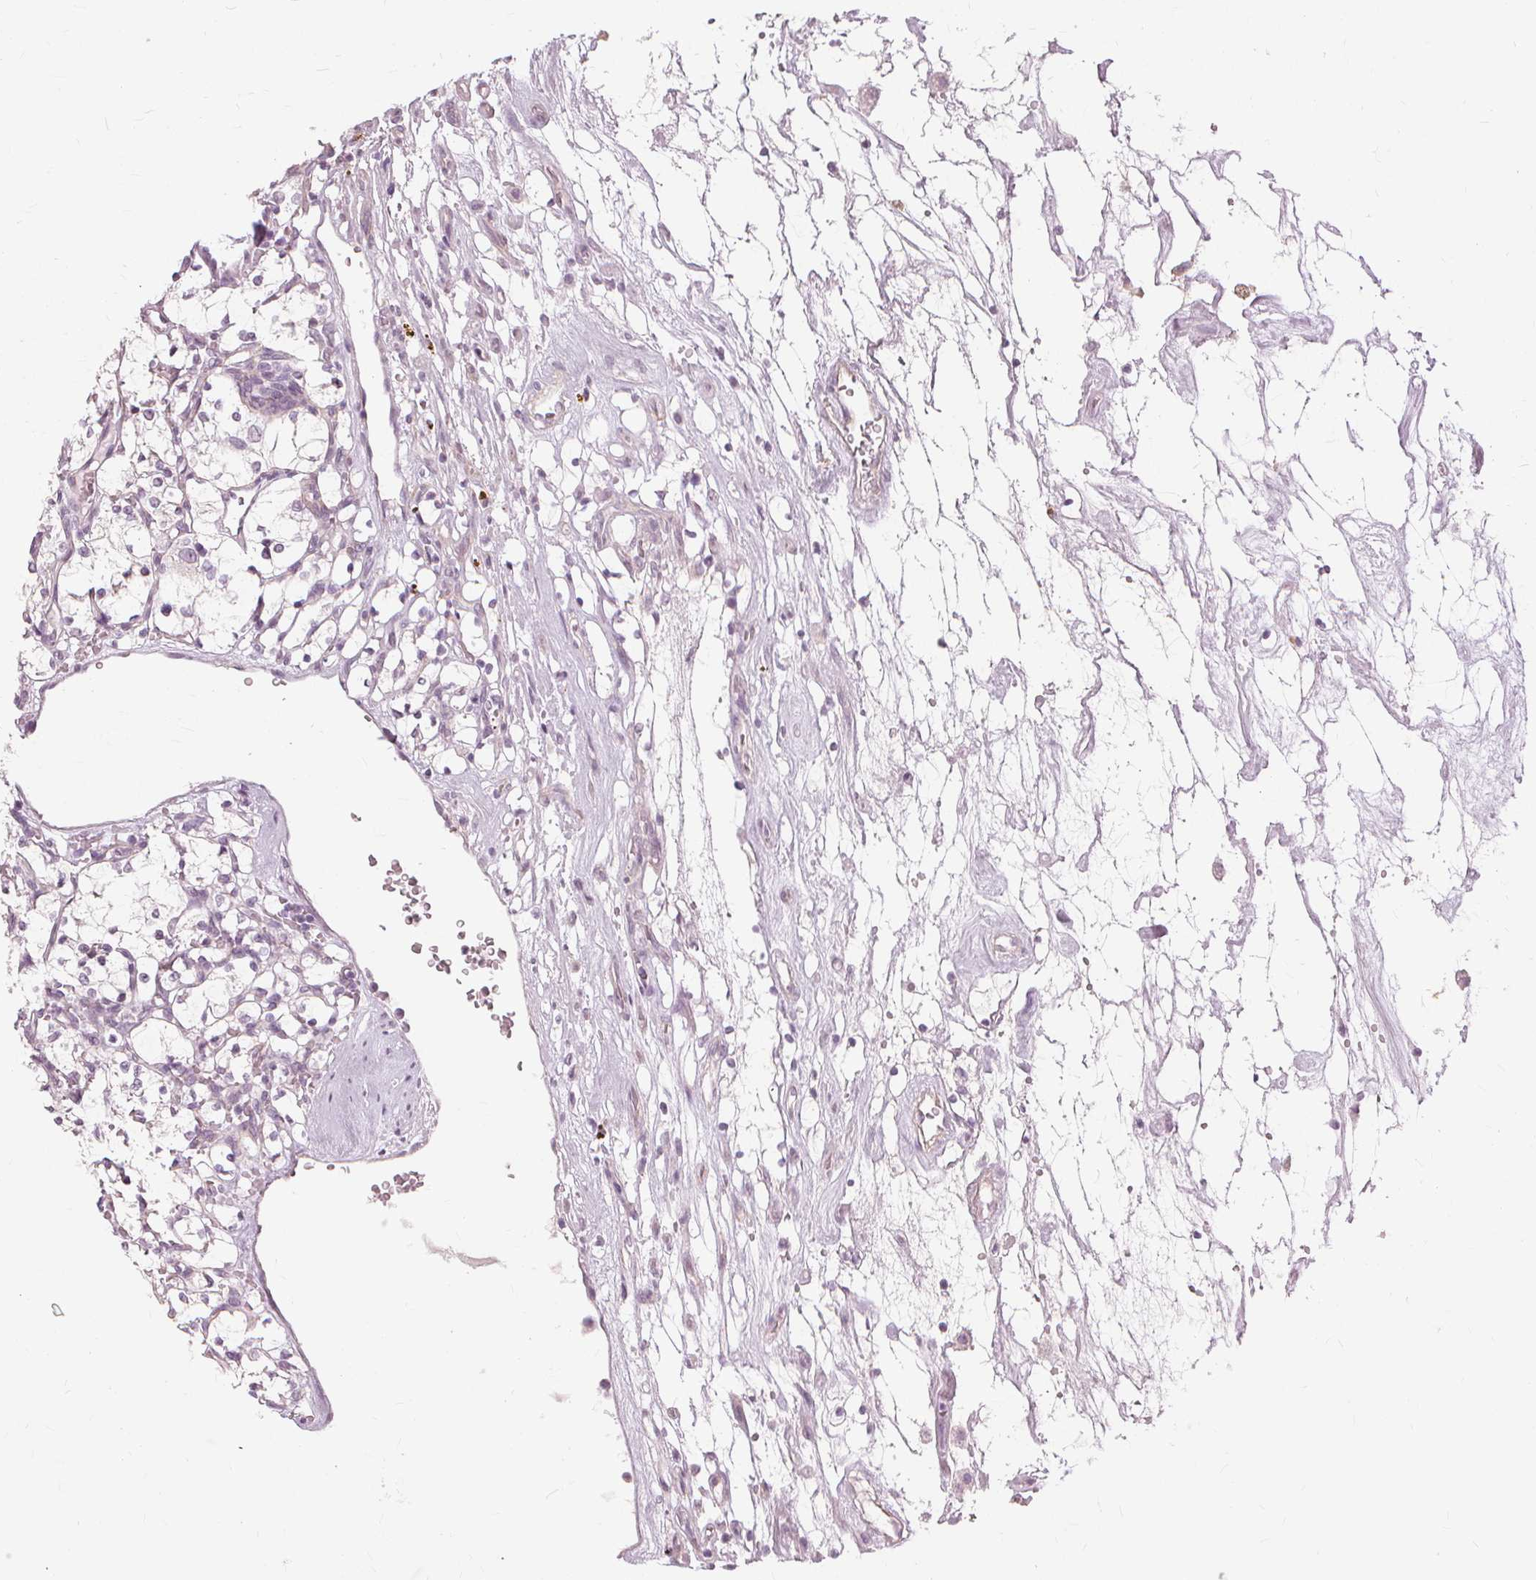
{"staining": {"intensity": "negative", "quantity": "none", "location": "none"}, "tissue": "renal cancer", "cell_type": "Tumor cells", "image_type": "cancer", "snomed": [{"axis": "morphology", "description": "Adenocarcinoma, NOS"}, {"axis": "topography", "description": "Kidney"}], "caption": "Immunohistochemistry of renal adenocarcinoma shows no staining in tumor cells.", "gene": "SFTPD", "patient": {"sex": "female", "age": 69}}